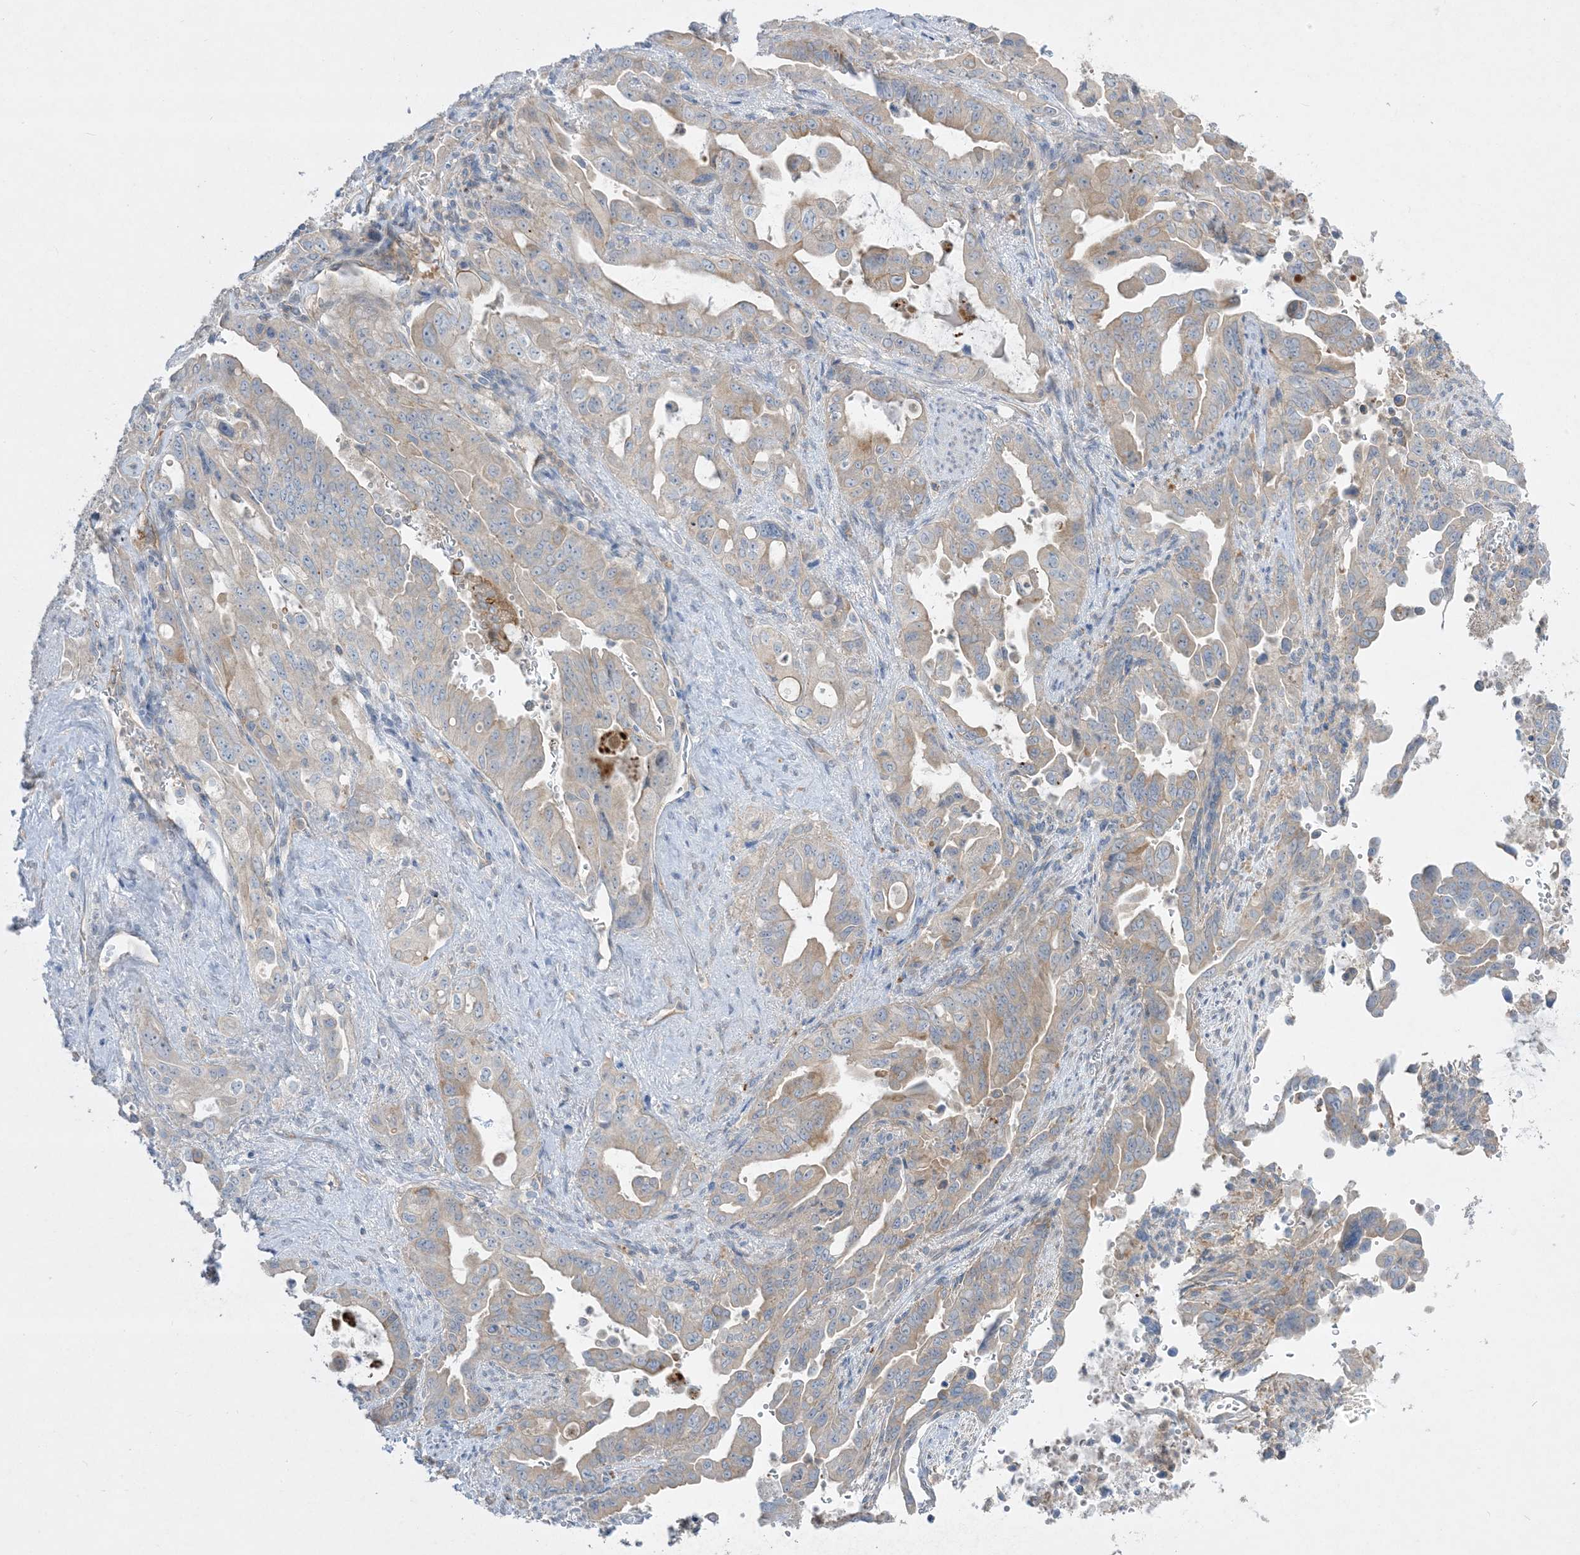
{"staining": {"intensity": "weak", "quantity": "25%-75%", "location": "cytoplasmic/membranous"}, "tissue": "pancreatic cancer", "cell_type": "Tumor cells", "image_type": "cancer", "snomed": [{"axis": "morphology", "description": "Adenocarcinoma, NOS"}, {"axis": "topography", "description": "Pancreas"}], "caption": "Protein staining by immunohistochemistry (IHC) demonstrates weak cytoplasmic/membranous positivity in approximately 25%-75% of tumor cells in pancreatic cancer (adenocarcinoma).", "gene": "ARHGEF9", "patient": {"sex": "male", "age": 70}}